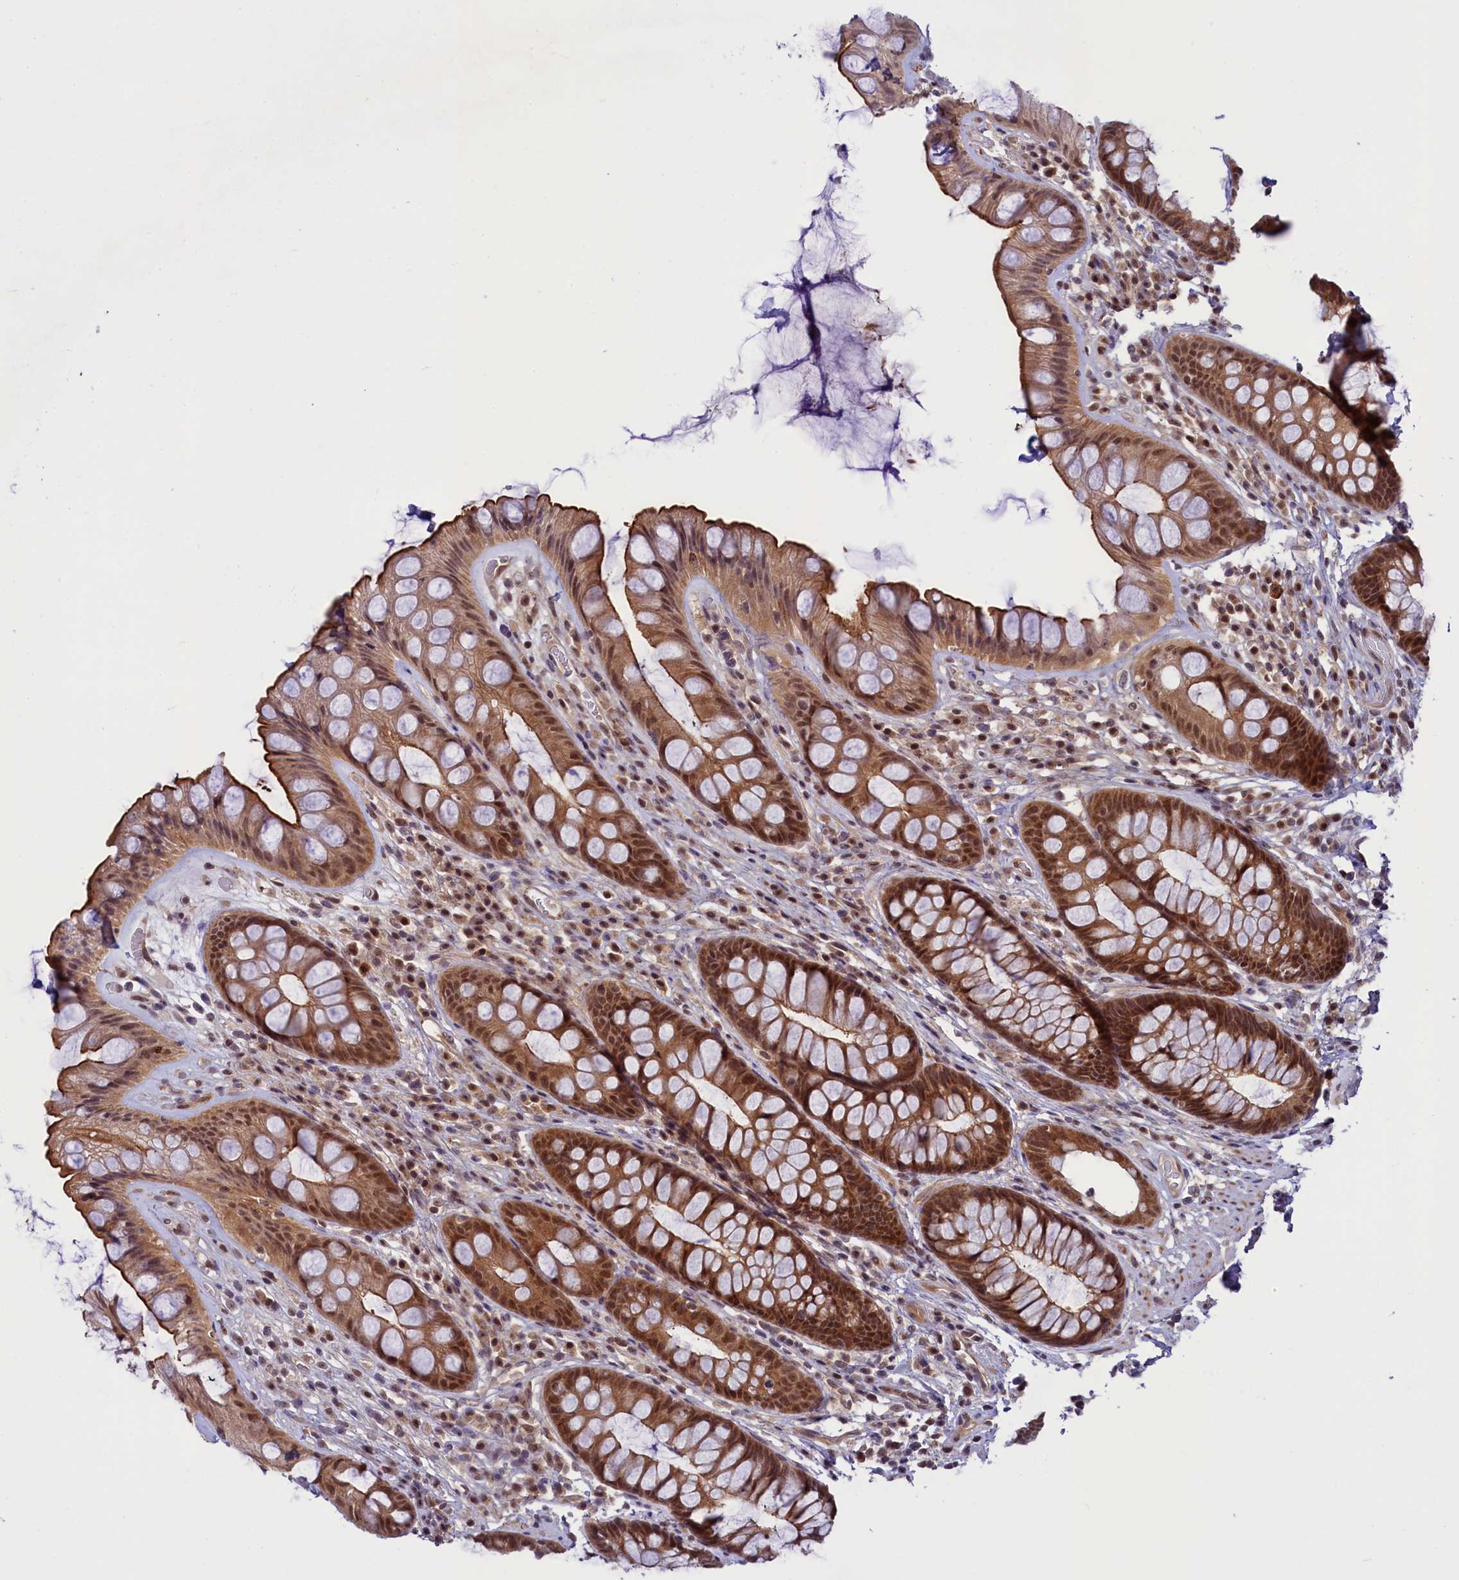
{"staining": {"intensity": "moderate", "quantity": ">75%", "location": "cytoplasmic/membranous,nuclear"}, "tissue": "rectum", "cell_type": "Glandular cells", "image_type": "normal", "snomed": [{"axis": "morphology", "description": "Normal tissue, NOS"}, {"axis": "topography", "description": "Rectum"}], "caption": "A brown stain highlights moderate cytoplasmic/membranous,nuclear staining of a protein in glandular cells of benign human rectum. The staining is performed using DAB (3,3'-diaminobenzidine) brown chromogen to label protein expression. The nuclei are counter-stained blue using hematoxylin.", "gene": "SLC7A6OS", "patient": {"sex": "male", "age": 74}}